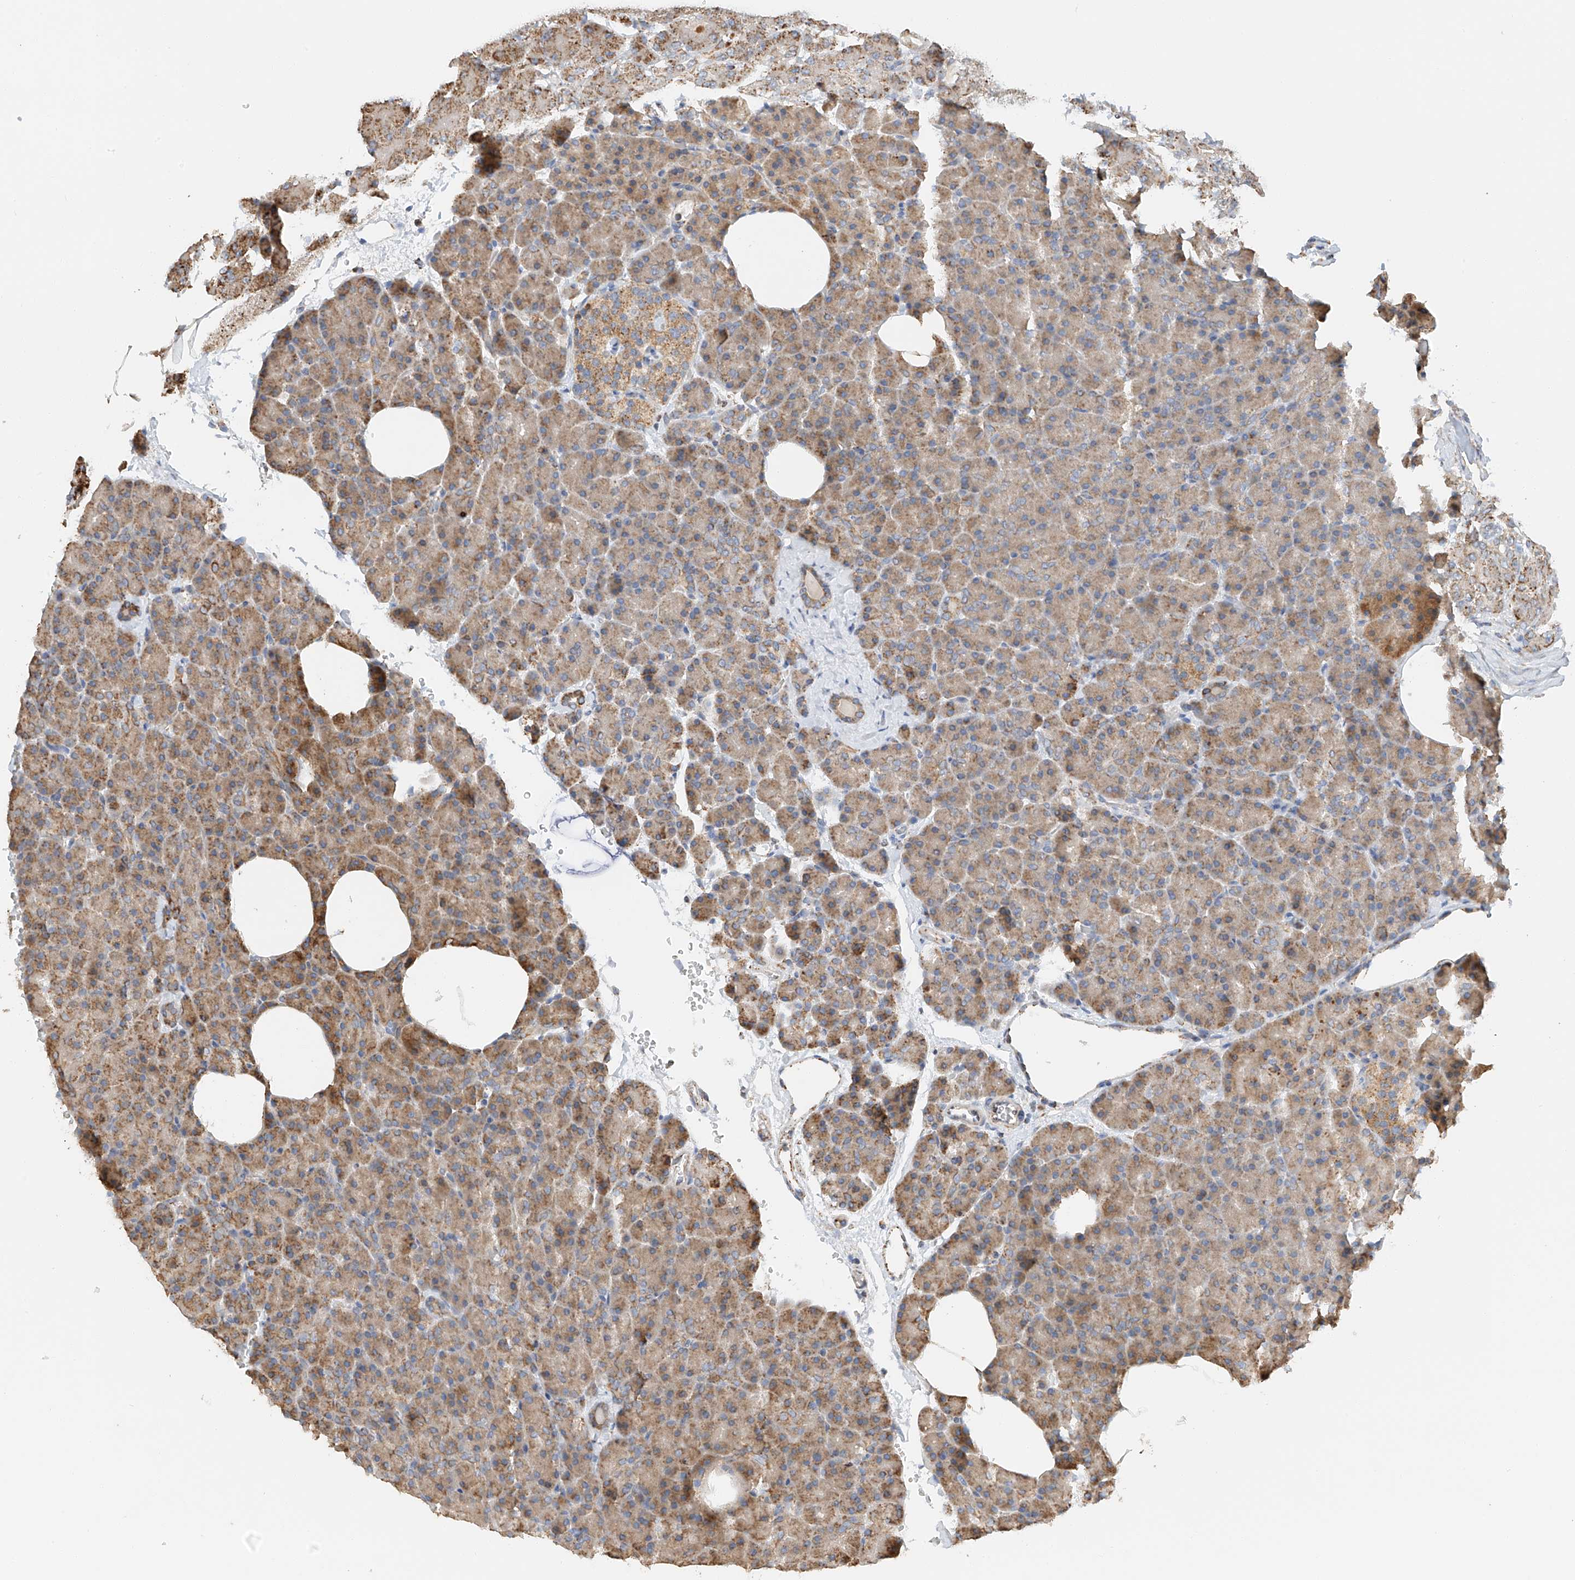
{"staining": {"intensity": "moderate", "quantity": ">75%", "location": "cytoplasmic/membranous"}, "tissue": "pancreas", "cell_type": "Exocrine glandular cells", "image_type": "normal", "snomed": [{"axis": "morphology", "description": "Normal tissue, NOS"}, {"axis": "morphology", "description": "Carcinoid, malignant, NOS"}, {"axis": "topography", "description": "Pancreas"}], "caption": "Brown immunohistochemical staining in benign pancreas demonstrates moderate cytoplasmic/membranous positivity in approximately >75% of exocrine glandular cells.", "gene": "YIPF7", "patient": {"sex": "female", "age": 35}}